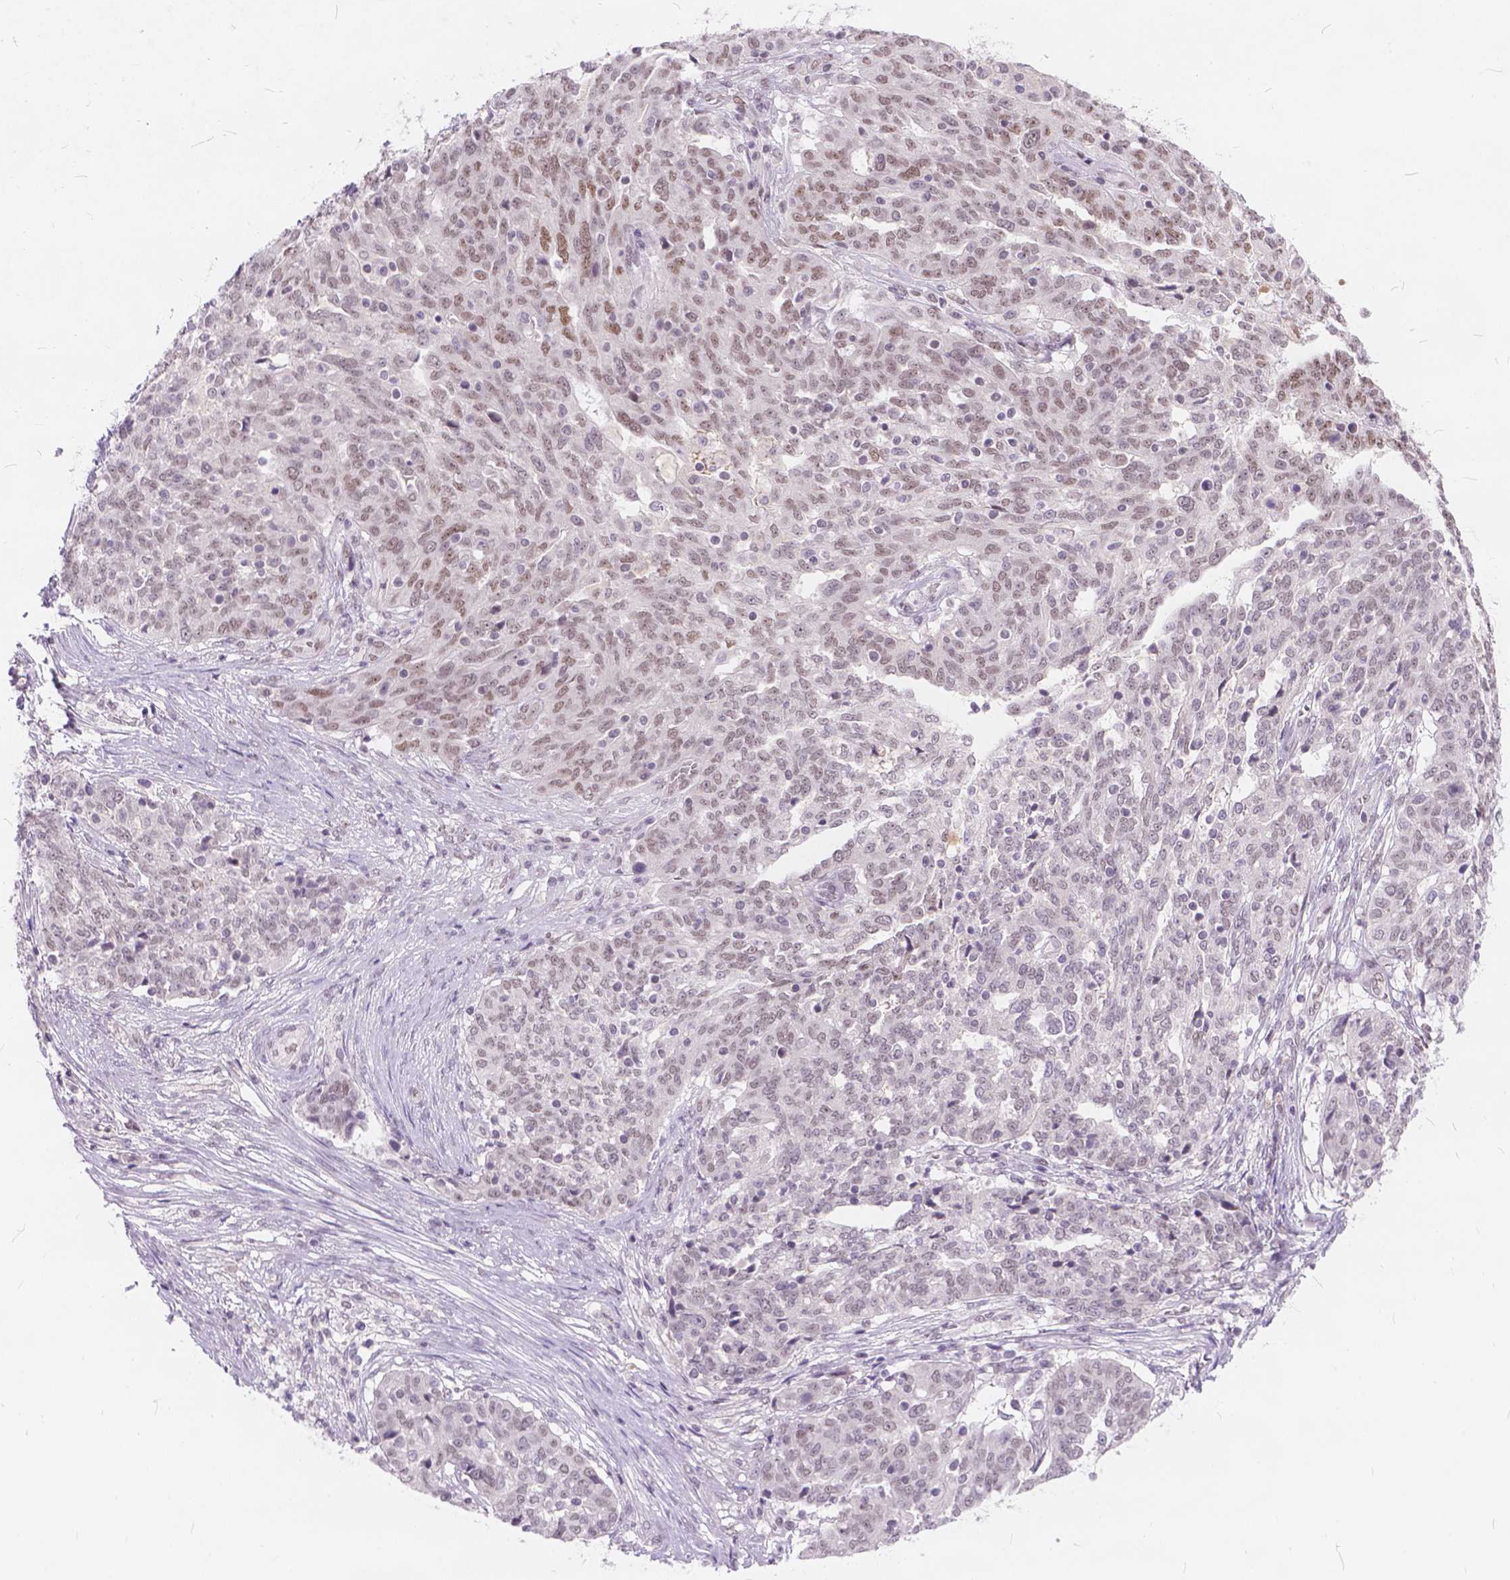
{"staining": {"intensity": "moderate", "quantity": "<25%", "location": "nuclear"}, "tissue": "ovarian cancer", "cell_type": "Tumor cells", "image_type": "cancer", "snomed": [{"axis": "morphology", "description": "Cystadenocarcinoma, serous, NOS"}, {"axis": "topography", "description": "Ovary"}], "caption": "Human ovarian serous cystadenocarcinoma stained with a protein marker shows moderate staining in tumor cells.", "gene": "FAM53A", "patient": {"sex": "female", "age": 67}}